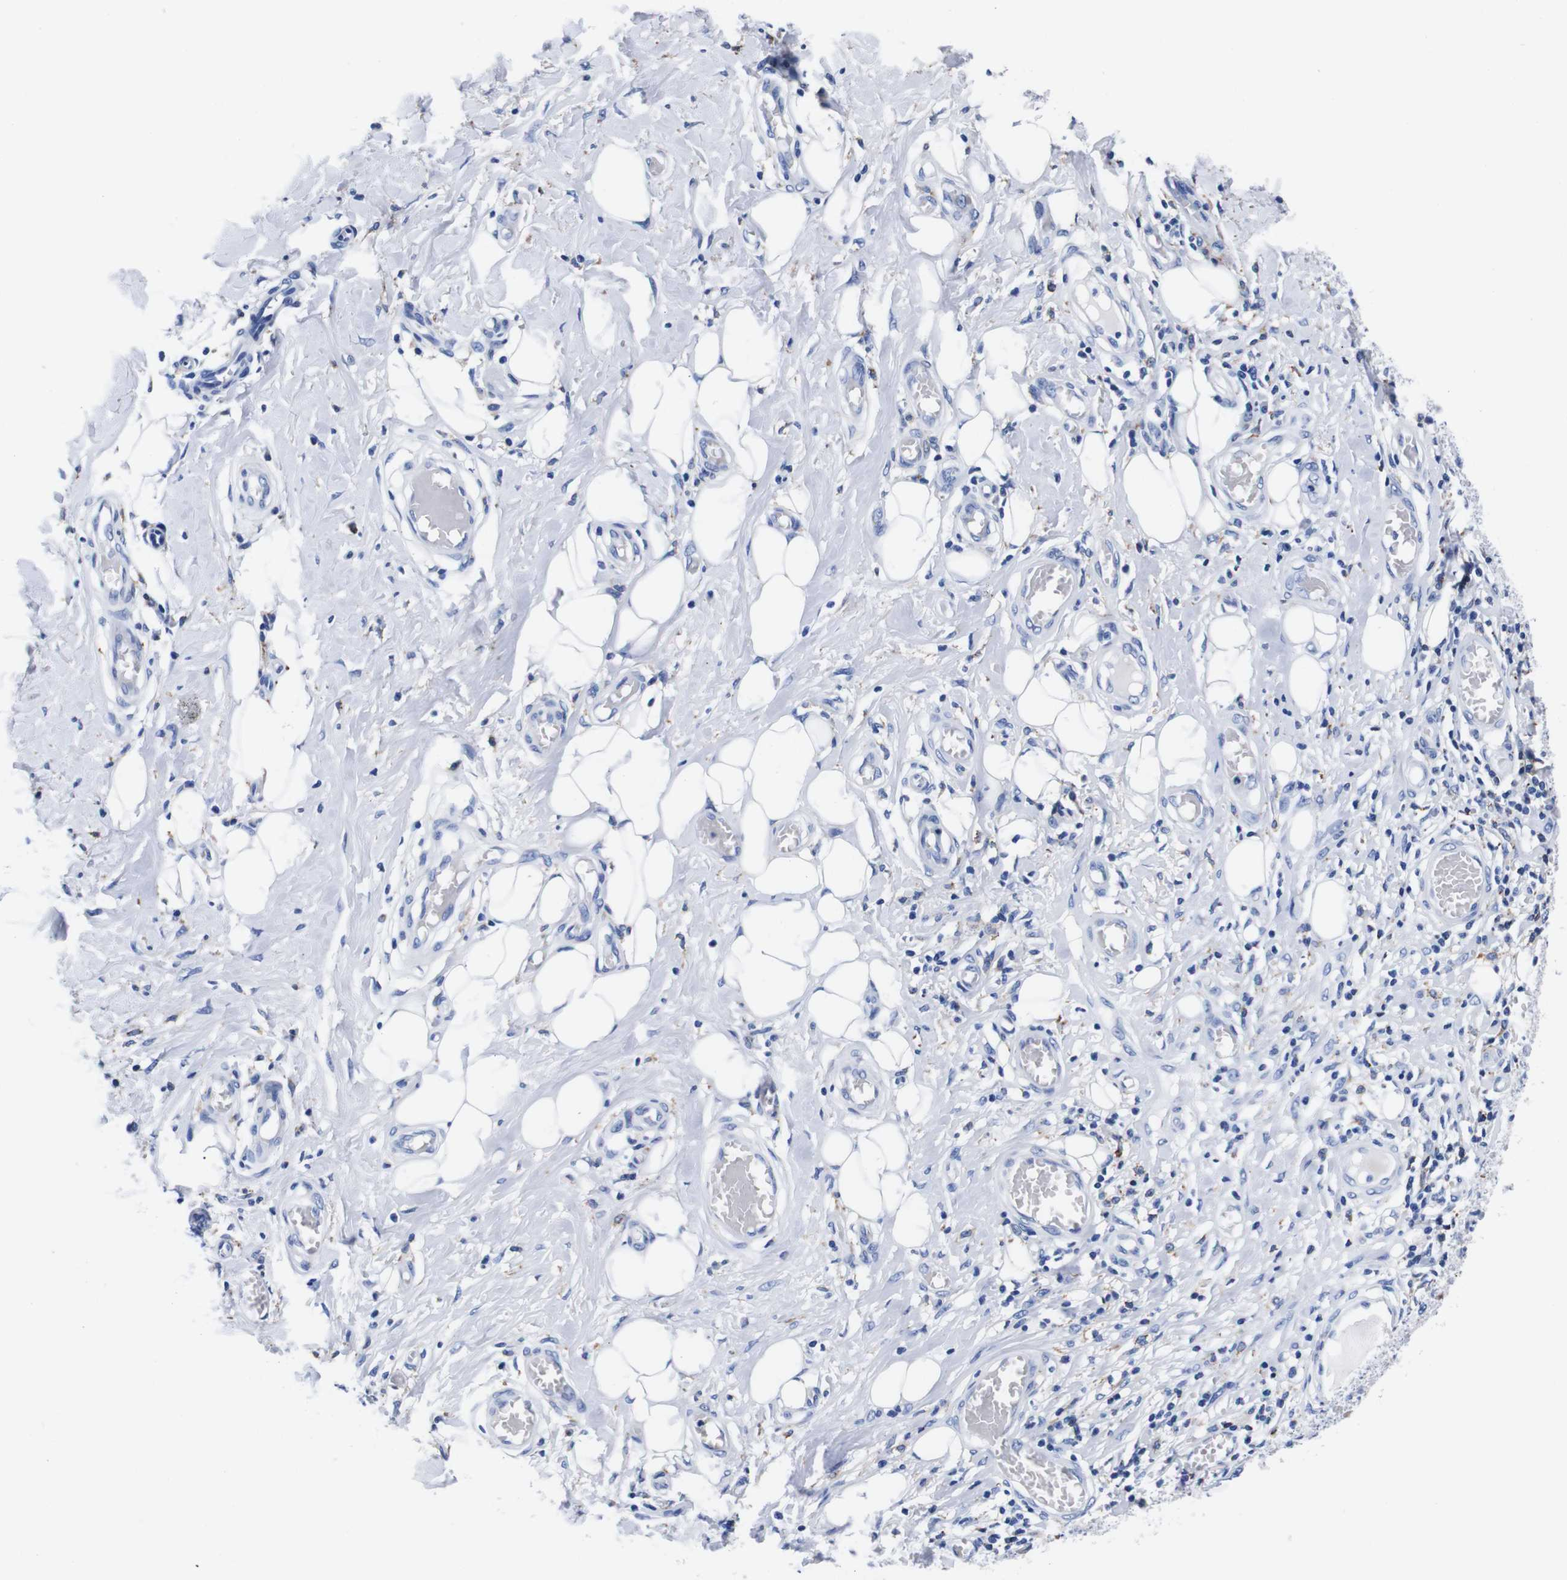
{"staining": {"intensity": "negative", "quantity": "none", "location": "none"}, "tissue": "skin cancer", "cell_type": "Tumor cells", "image_type": "cancer", "snomed": [{"axis": "morphology", "description": "Squamous cell carcinoma, NOS"}, {"axis": "topography", "description": "Skin"}], "caption": "Human skin cancer (squamous cell carcinoma) stained for a protein using IHC shows no positivity in tumor cells.", "gene": "HLA-DMB", "patient": {"sex": "female", "age": 73}}